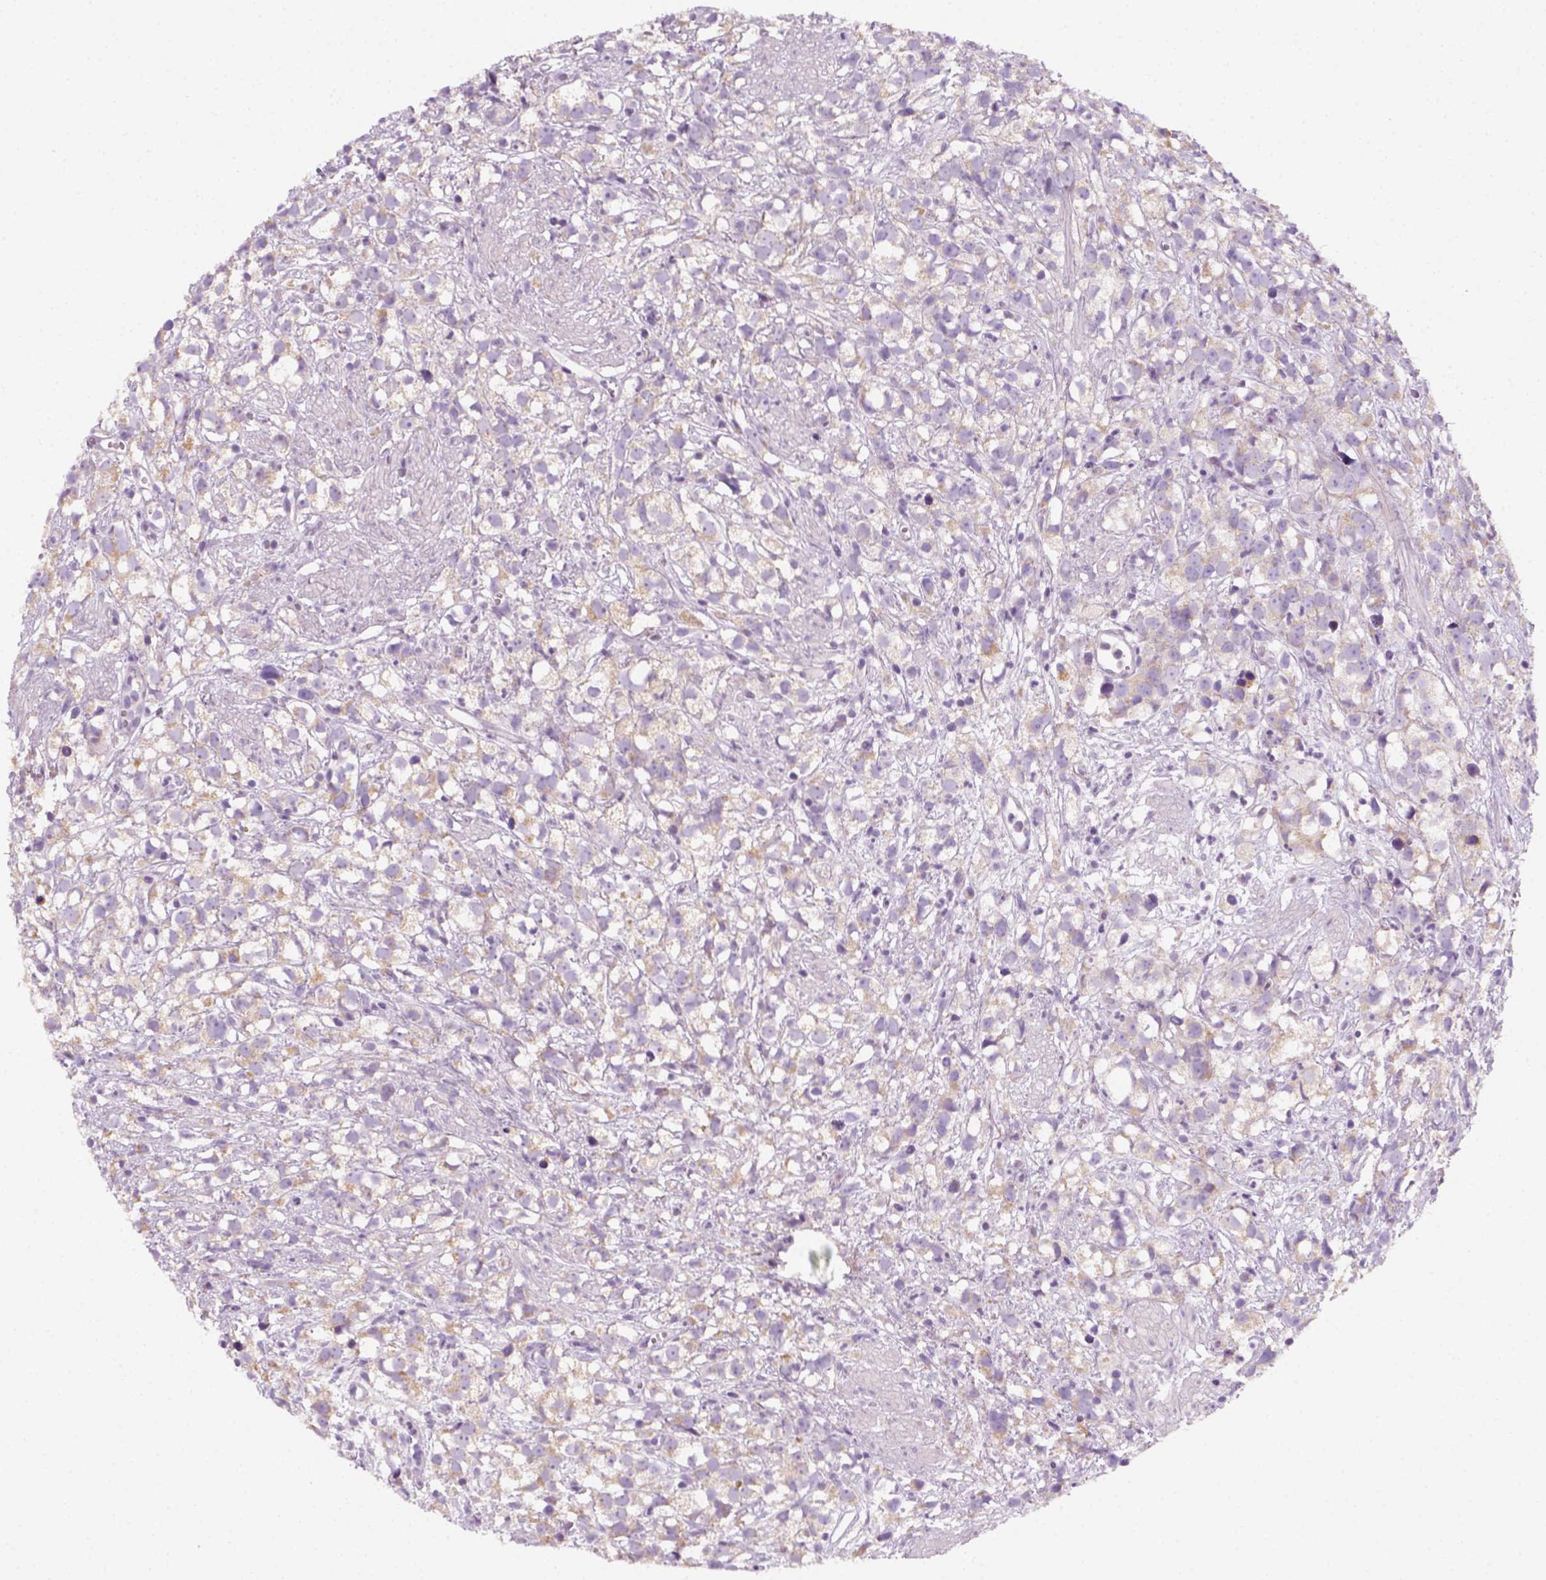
{"staining": {"intensity": "weak", "quantity": "25%-75%", "location": "cytoplasmic/membranous"}, "tissue": "prostate cancer", "cell_type": "Tumor cells", "image_type": "cancer", "snomed": [{"axis": "morphology", "description": "Adenocarcinoma, High grade"}, {"axis": "topography", "description": "Prostate"}], "caption": "IHC (DAB) staining of human prostate cancer reveals weak cytoplasmic/membranous protein expression in approximately 25%-75% of tumor cells.", "gene": "AWAT2", "patient": {"sex": "male", "age": 68}}